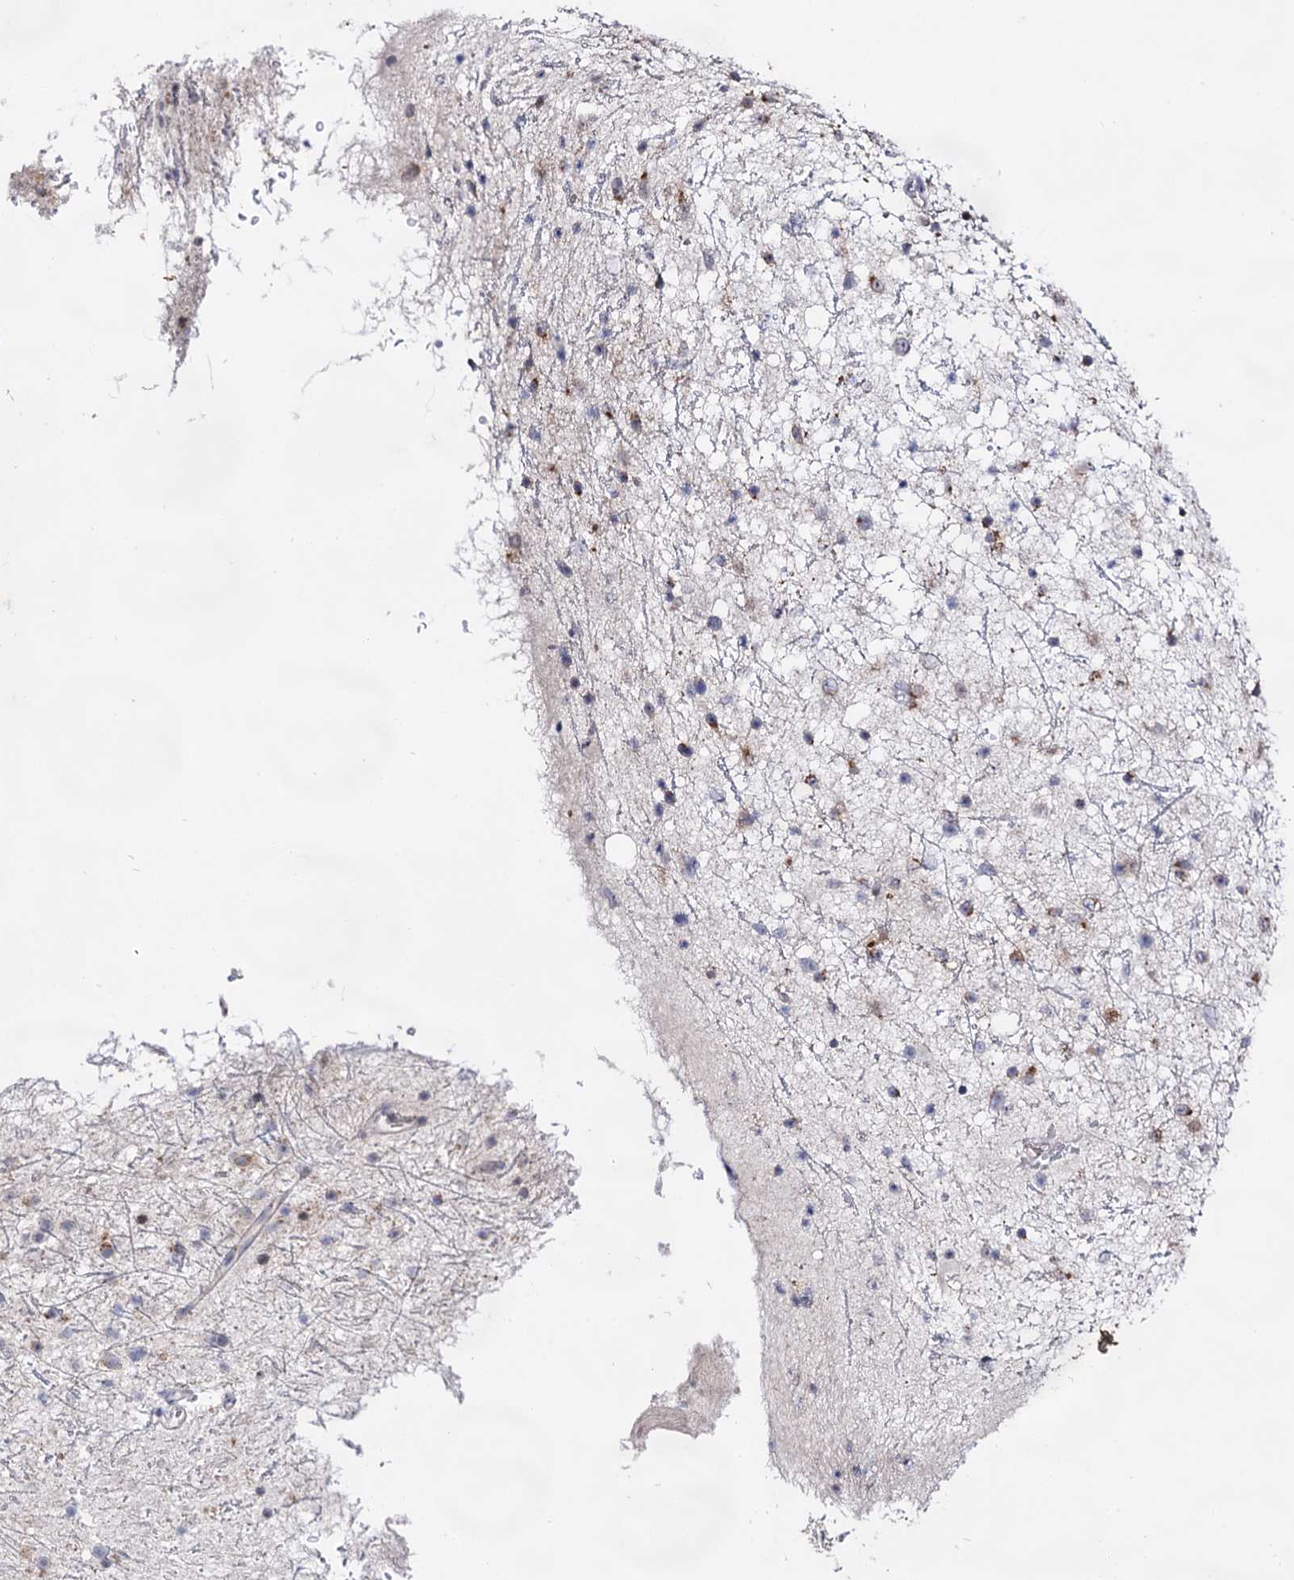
{"staining": {"intensity": "negative", "quantity": "none", "location": "none"}, "tissue": "glioma", "cell_type": "Tumor cells", "image_type": "cancer", "snomed": [{"axis": "morphology", "description": "Glioma, malignant, Low grade"}, {"axis": "topography", "description": "Cerebral cortex"}], "caption": "This is an immunohistochemistry (IHC) image of human low-grade glioma (malignant). There is no staining in tumor cells.", "gene": "ARFIP2", "patient": {"sex": "female", "age": 39}}